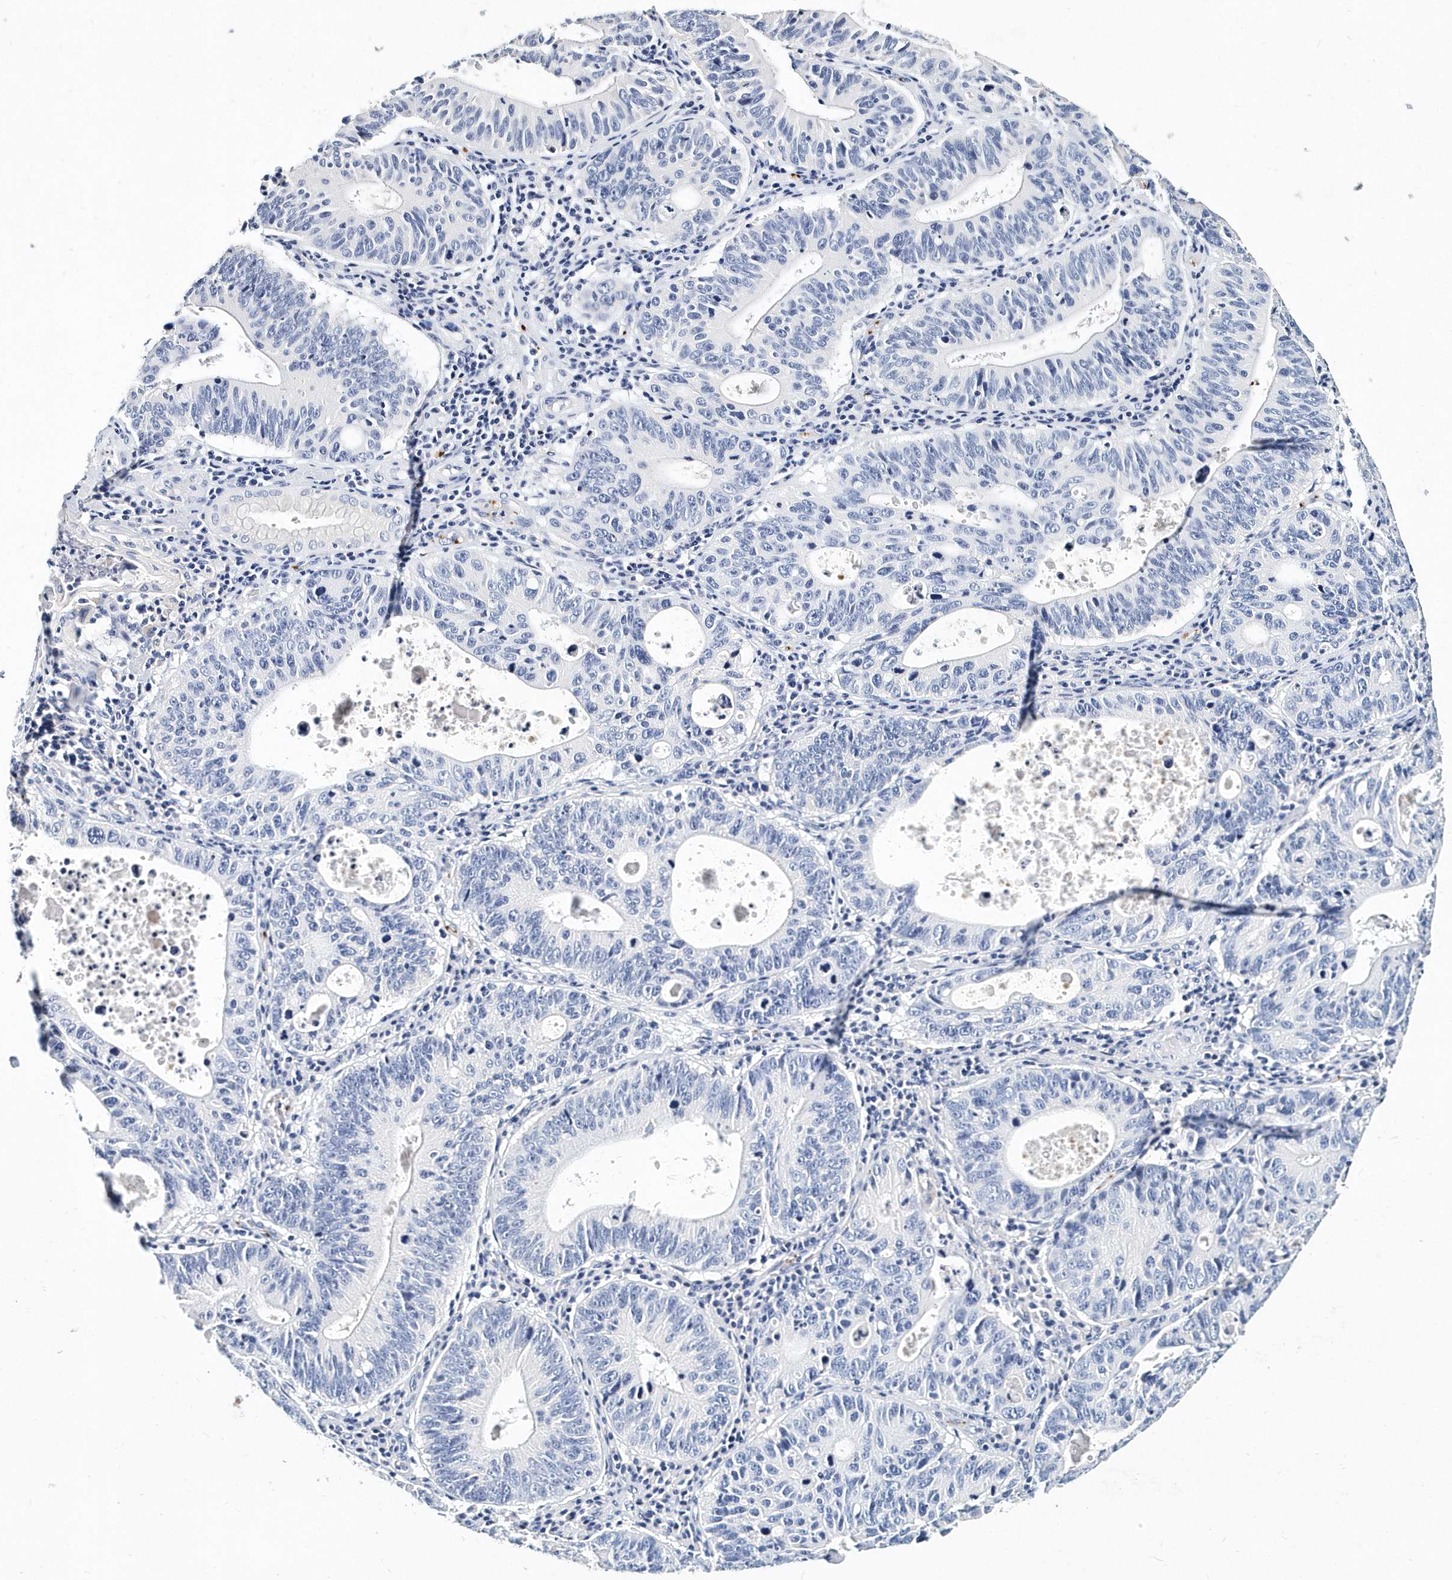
{"staining": {"intensity": "negative", "quantity": "none", "location": "none"}, "tissue": "stomach cancer", "cell_type": "Tumor cells", "image_type": "cancer", "snomed": [{"axis": "morphology", "description": "Adenocarcinoma, NOS"}, {"axis": "topography", "description": "Stomach"}], "caption": "IHC micrograph of neoplastic tissue: stomach cancer (adenocarcinoma) stained with DAB reveals no significant protein positivity in tumor cells.", "gene": "ITGA2B", "patient": {"sex": "male", "age": 59}}